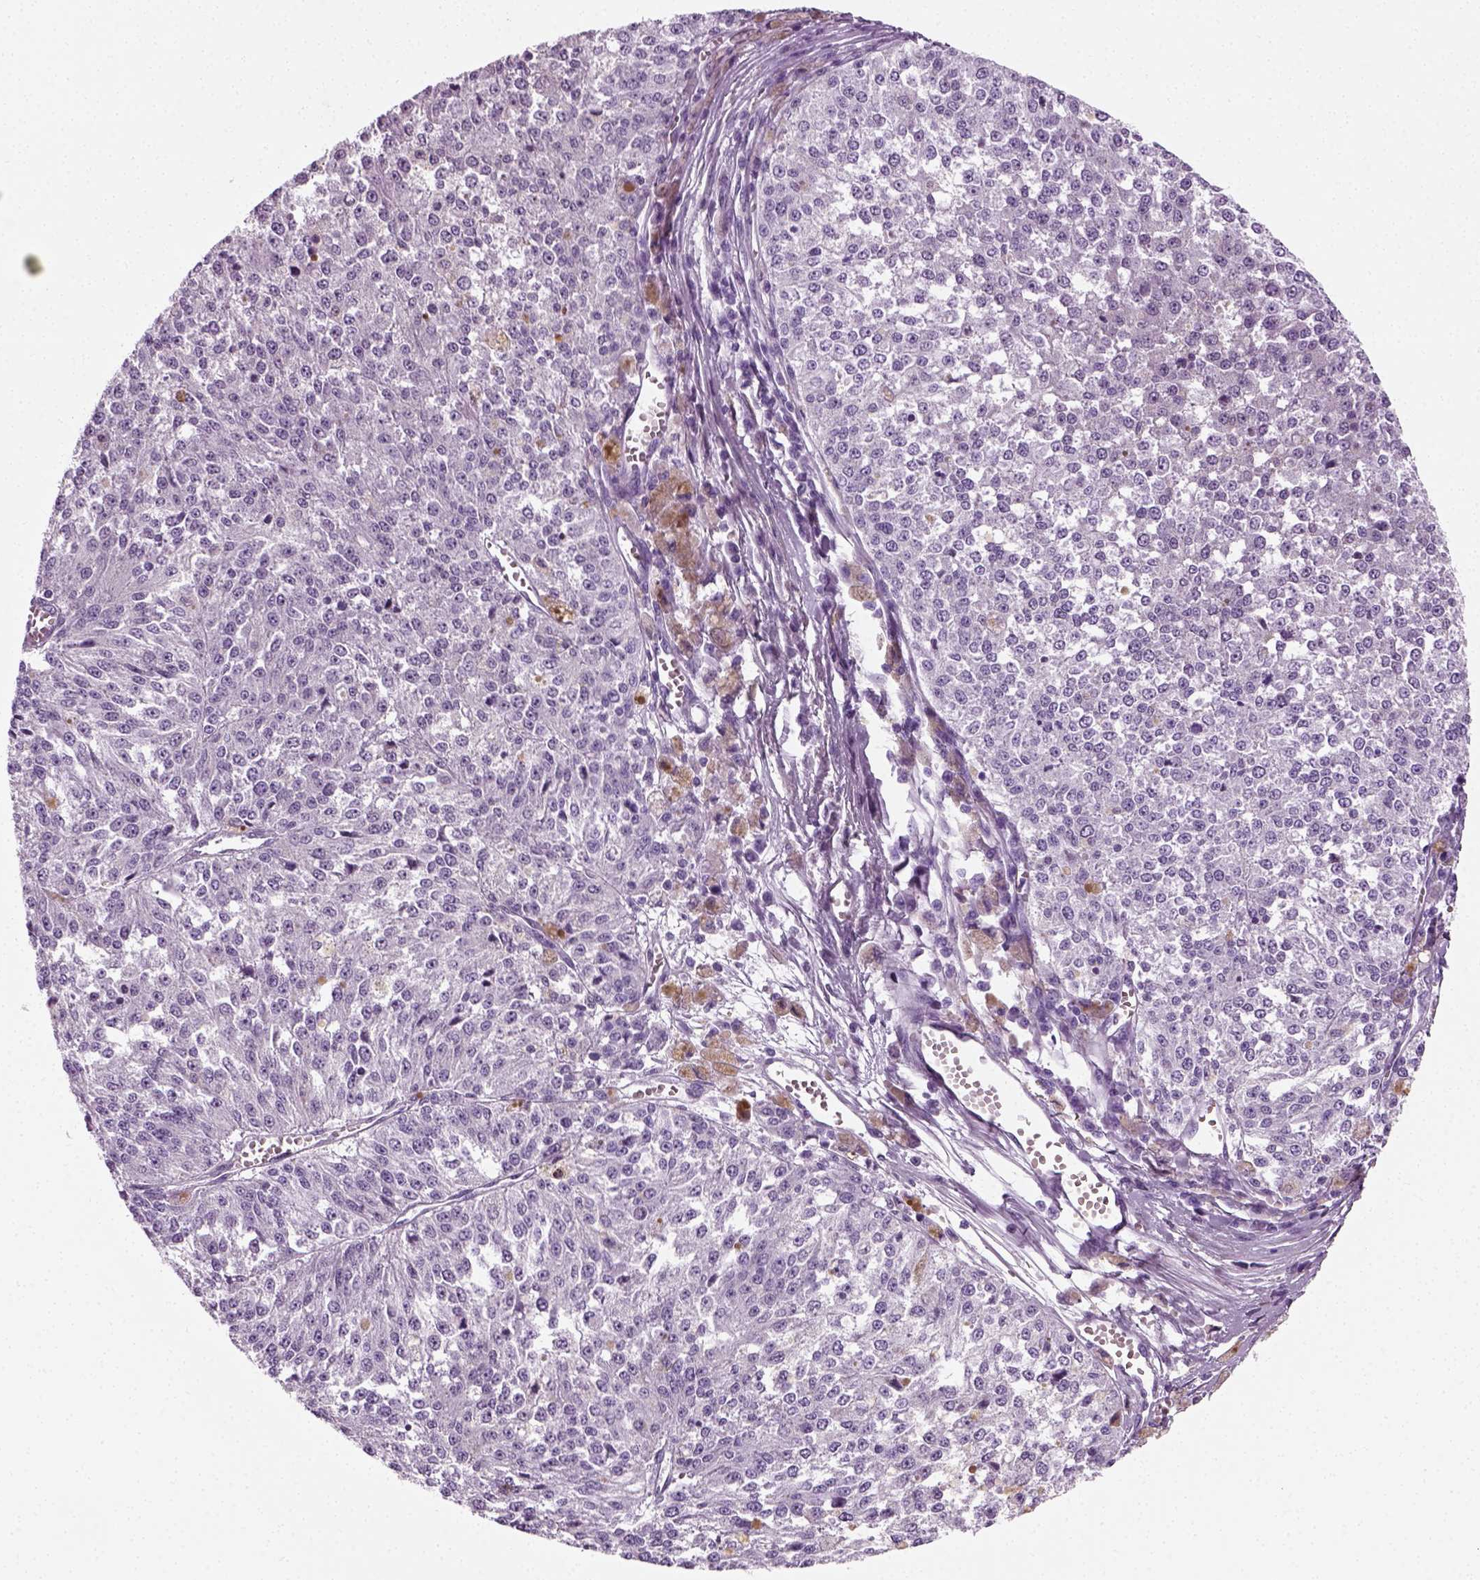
{"staining": {"intensity": "negative", "quantity": "none", "location": "none"}, "tissue": "melanoma", "cell_type": "Tumor cells", "image_type": "cancer", "snomed": [{"axis": "morphology", "description": "Malignant melanoma, Metastatic site"}, {"axis": "topography", "description": "Lymph node"}], "caption": "DAB immunohistochemical staining of melanoma reveals no significant staining in tumor cells.", "gene": "SPATA31E1", "patient": {"sex": "female", "age": 64}}